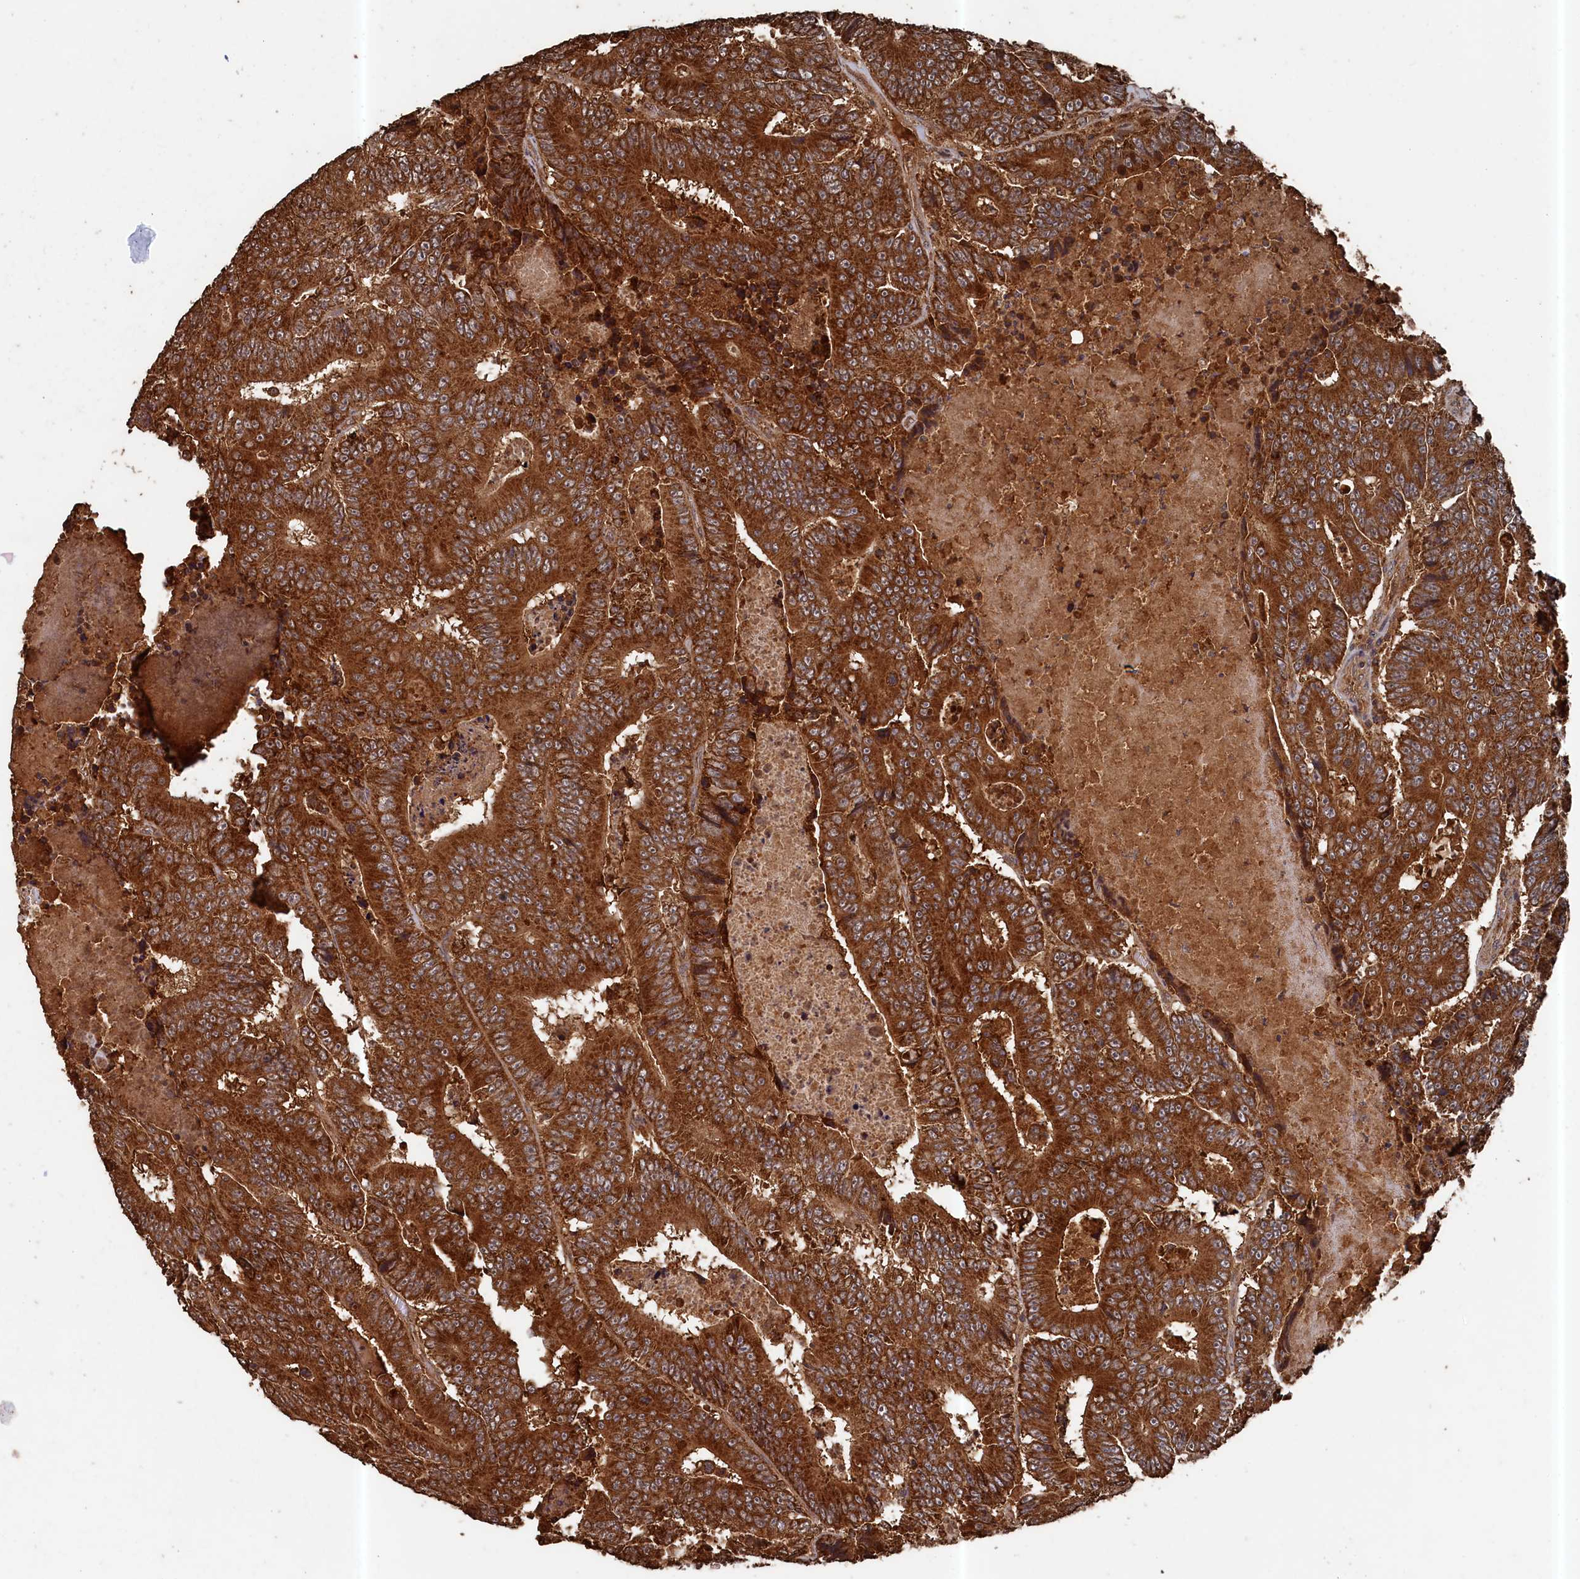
{"staining": {"intensity": "strong", "quantity": ">75%", "location": "cytoplasmic/membranous"}, "tissue": "colorectal cancer", "cell_type": "Tumor cells", "image_type": "cancer", "snomed": [{"axis": "morphology", "description": "Adenocarcinoma, NOS"}, {"axis": "topography", "description": "Colon"}], "caption": "This is a photomicrograph of immunohistochemistry staining of colorectal cancer (adenocarcinoma), which shows strong positivity in the cytoplasmic/membranous of tumor cells.", "gene": "SNX33", "patient": {"sex": "male", "age": 83}}